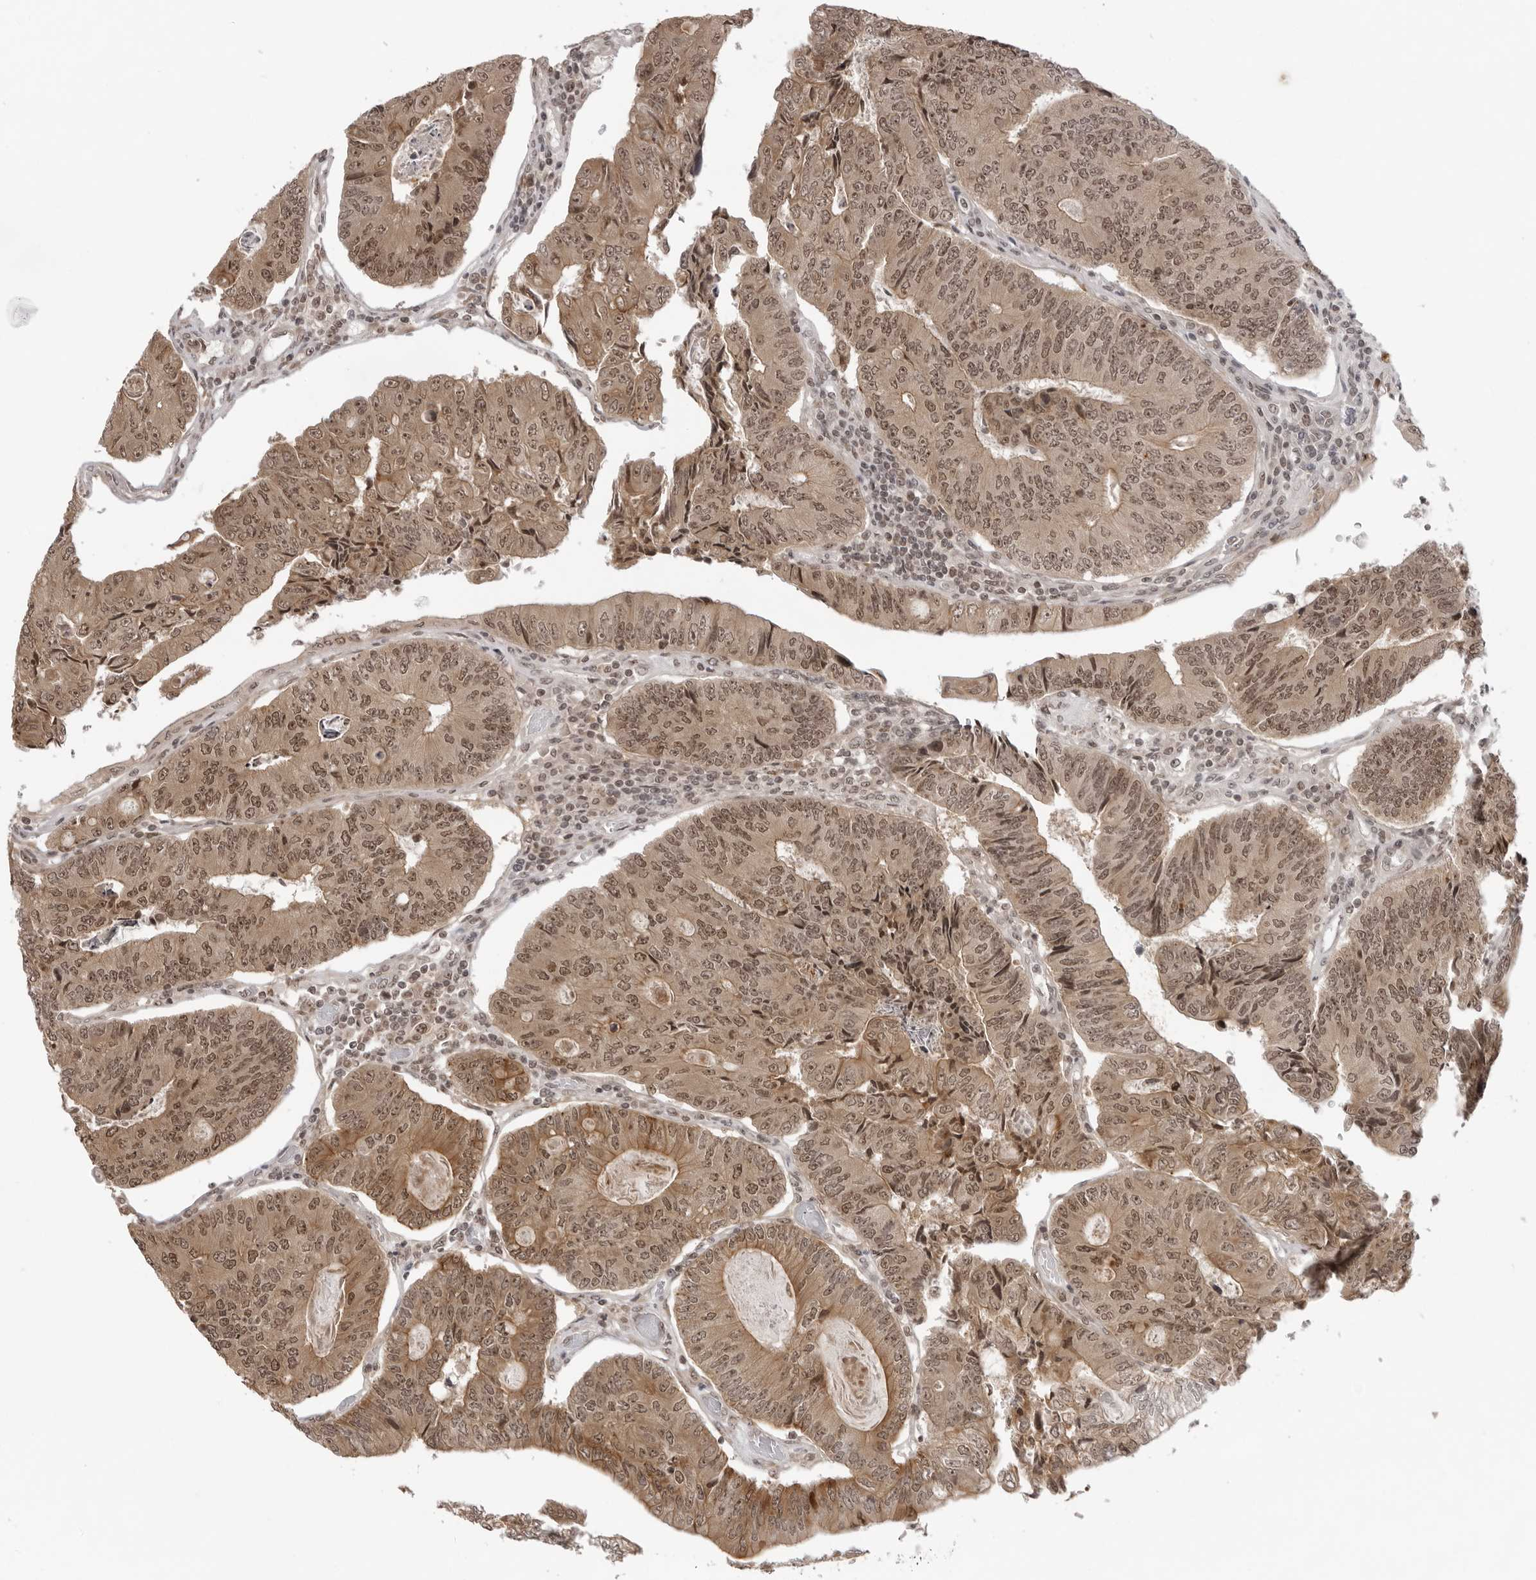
{"staining": {"intensity": "moderate", "quantity": ">75%", "location": "cytoplasmic/membranous,nuclear"}, "tissue": "colorectal cancer", "cell_type": "Tumor cells", "image_type": "cancer", "snomed": [{"axis": "morphology", "description": "Adenocarcinoma, NOS"}, {"axis": "topography", "description": "Colon"}], "caption": "The photomicrograph exhibits staining of colorectal cancer (adenocarcinoma), revealing moderate cytoplasmic/membranous and nuclear protein expression (brown color) within tumor cells.", "gene": "EXOSC10", "patient": {"sex": "female", "age": 67}}